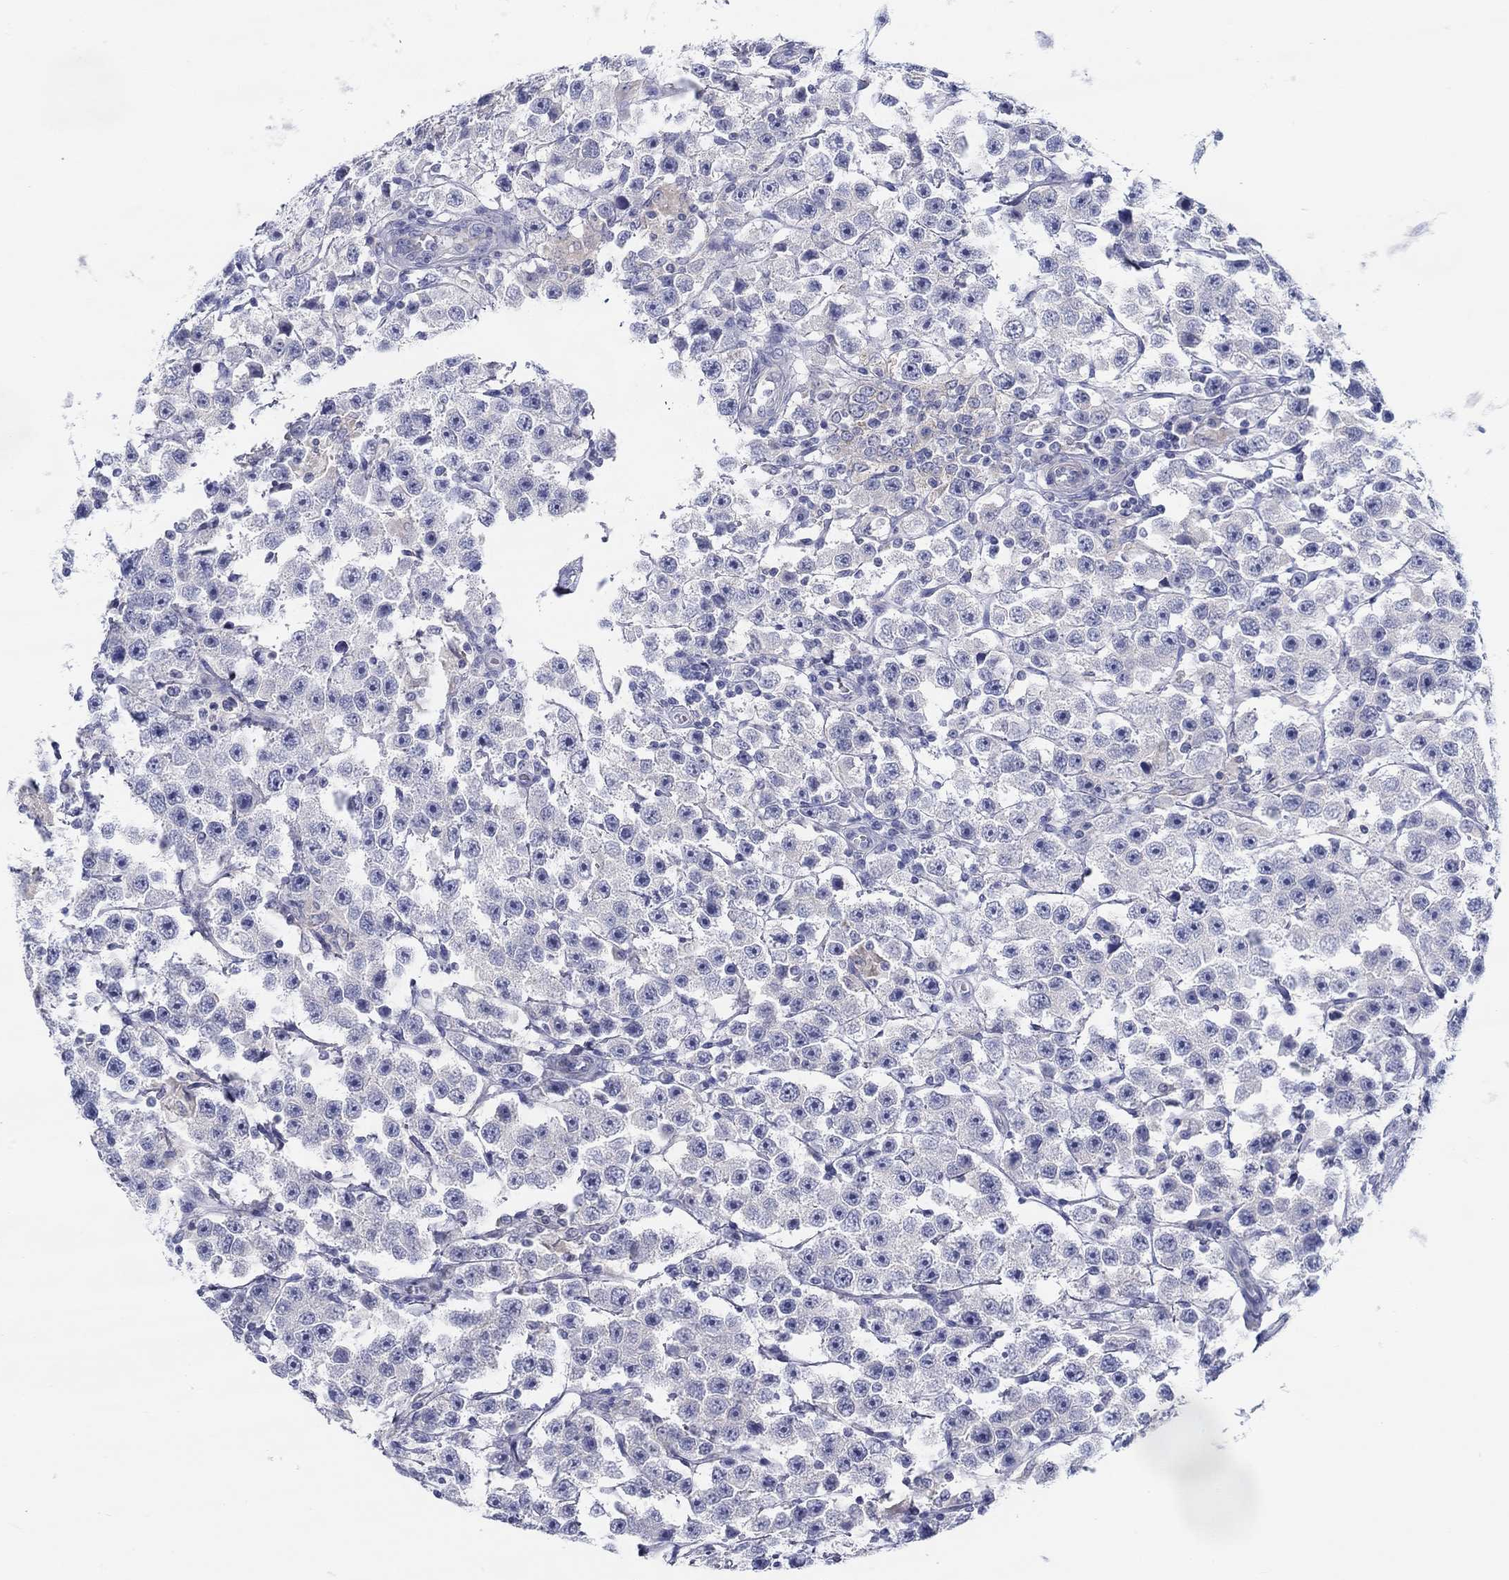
{"staining": {"intensity": "negative", "quantity": "none", "location": "none"}, "tissue": "testis cancer", "cell_type": "Tumor cells", "image_type": "cancer", "snomed": [{"axis": "morphology", "description": "Seminoma, NOS"}, {"axis": "topography", "description": "Testis"}], "caption": "The immunohistochemistry (IHC) histopathology image has no significant expression in tumor cells of testis cancer (seminoma) tissue.", "gene": "HAPLN4", "patient": {"sex": "male", "age": 45}}